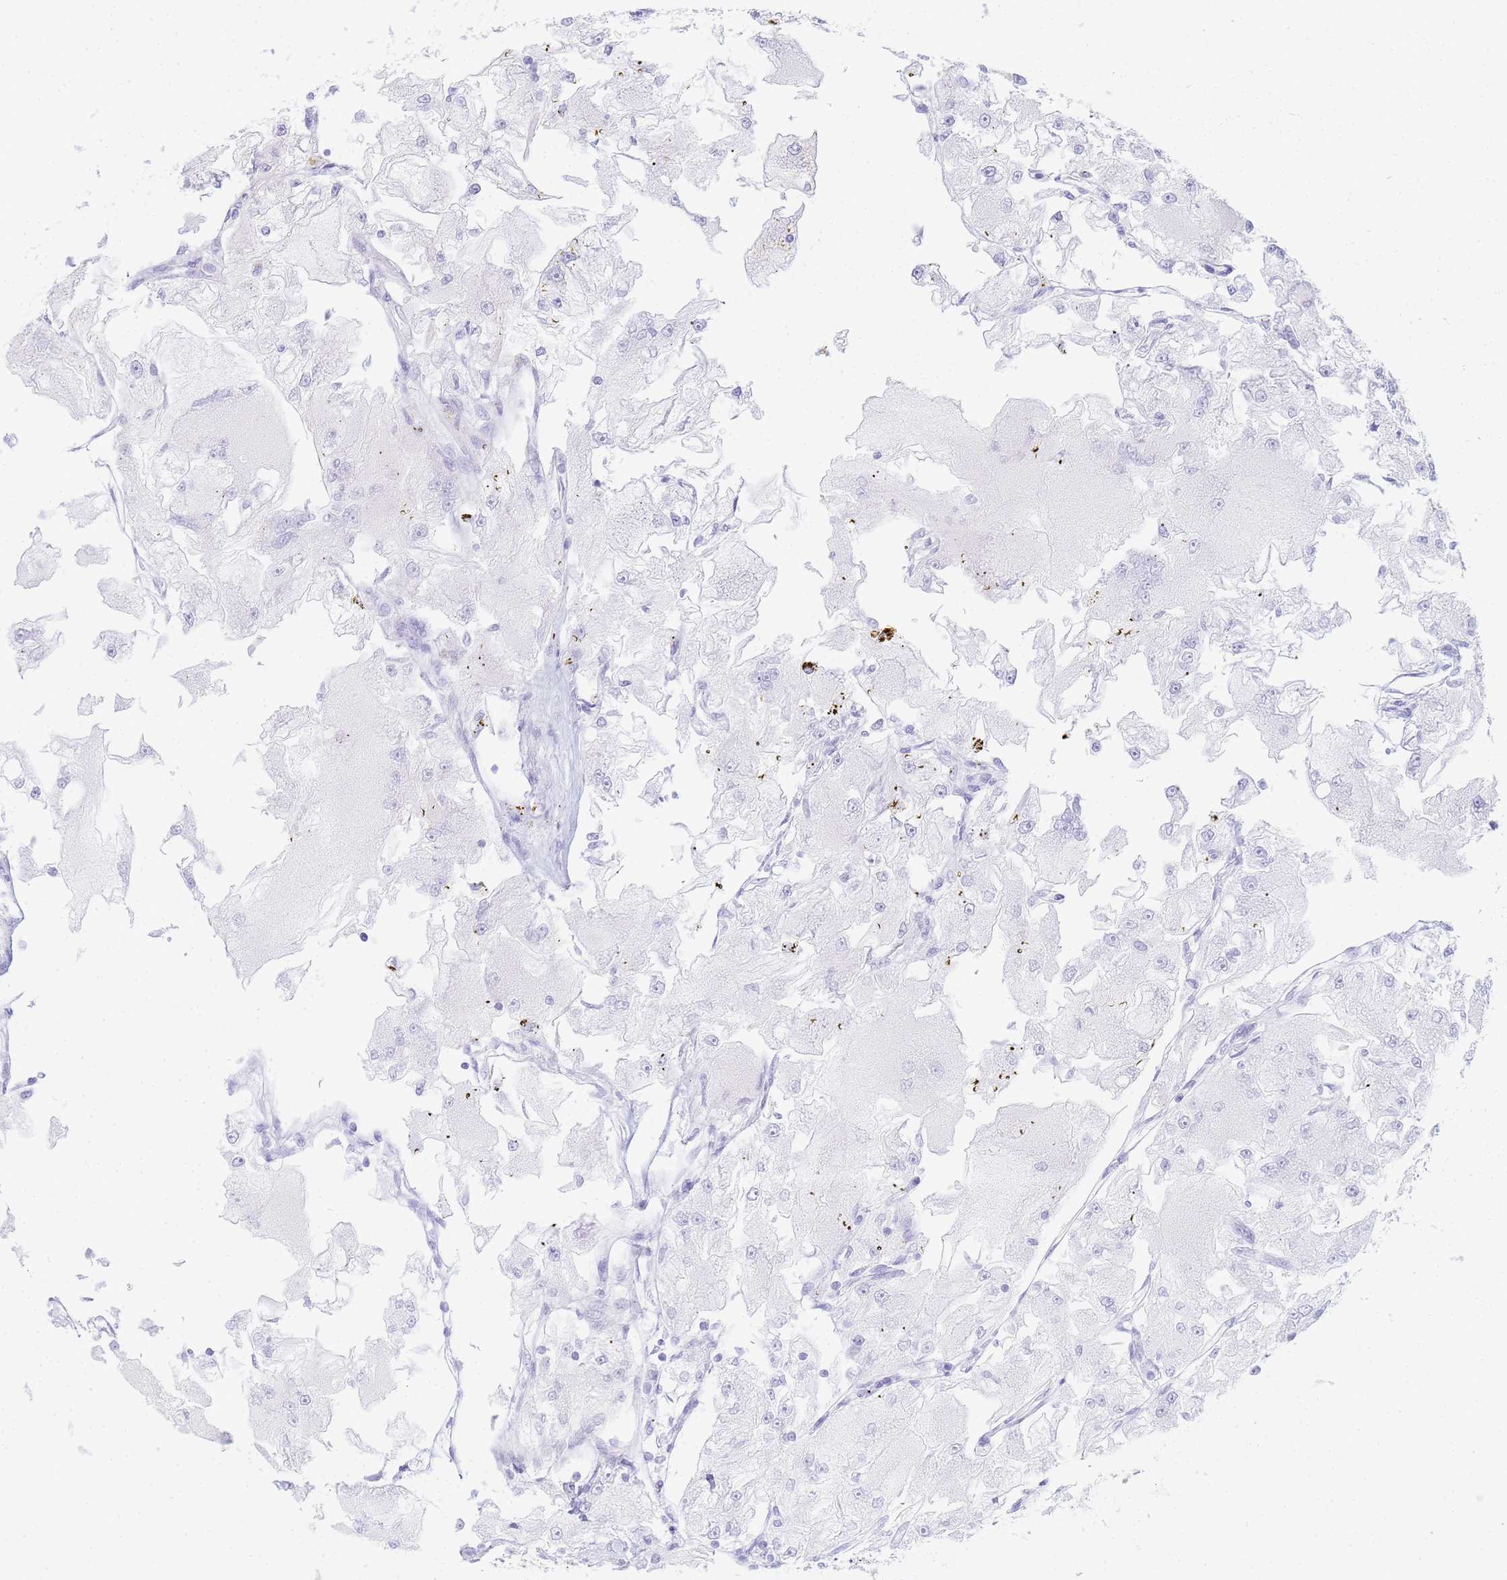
{"staining": {"intensity": "negative", "quantity": "none", "location": "none"}, "tissue": "renal cancer", "cell_type": "Tumor cells", "image_type": "cancer", "snomed": [{"axis": "morphology", "description": "Adenocarcinoma, NOS"}, {"axis": "topography", "description": "Kidney"}], "caption": "The photomicrograph shows no significant expression in tumor cells of renal cancer (adenocarcinoma).", "gene": "SNX20", "patient": {"sex": "female", "age": 72}}